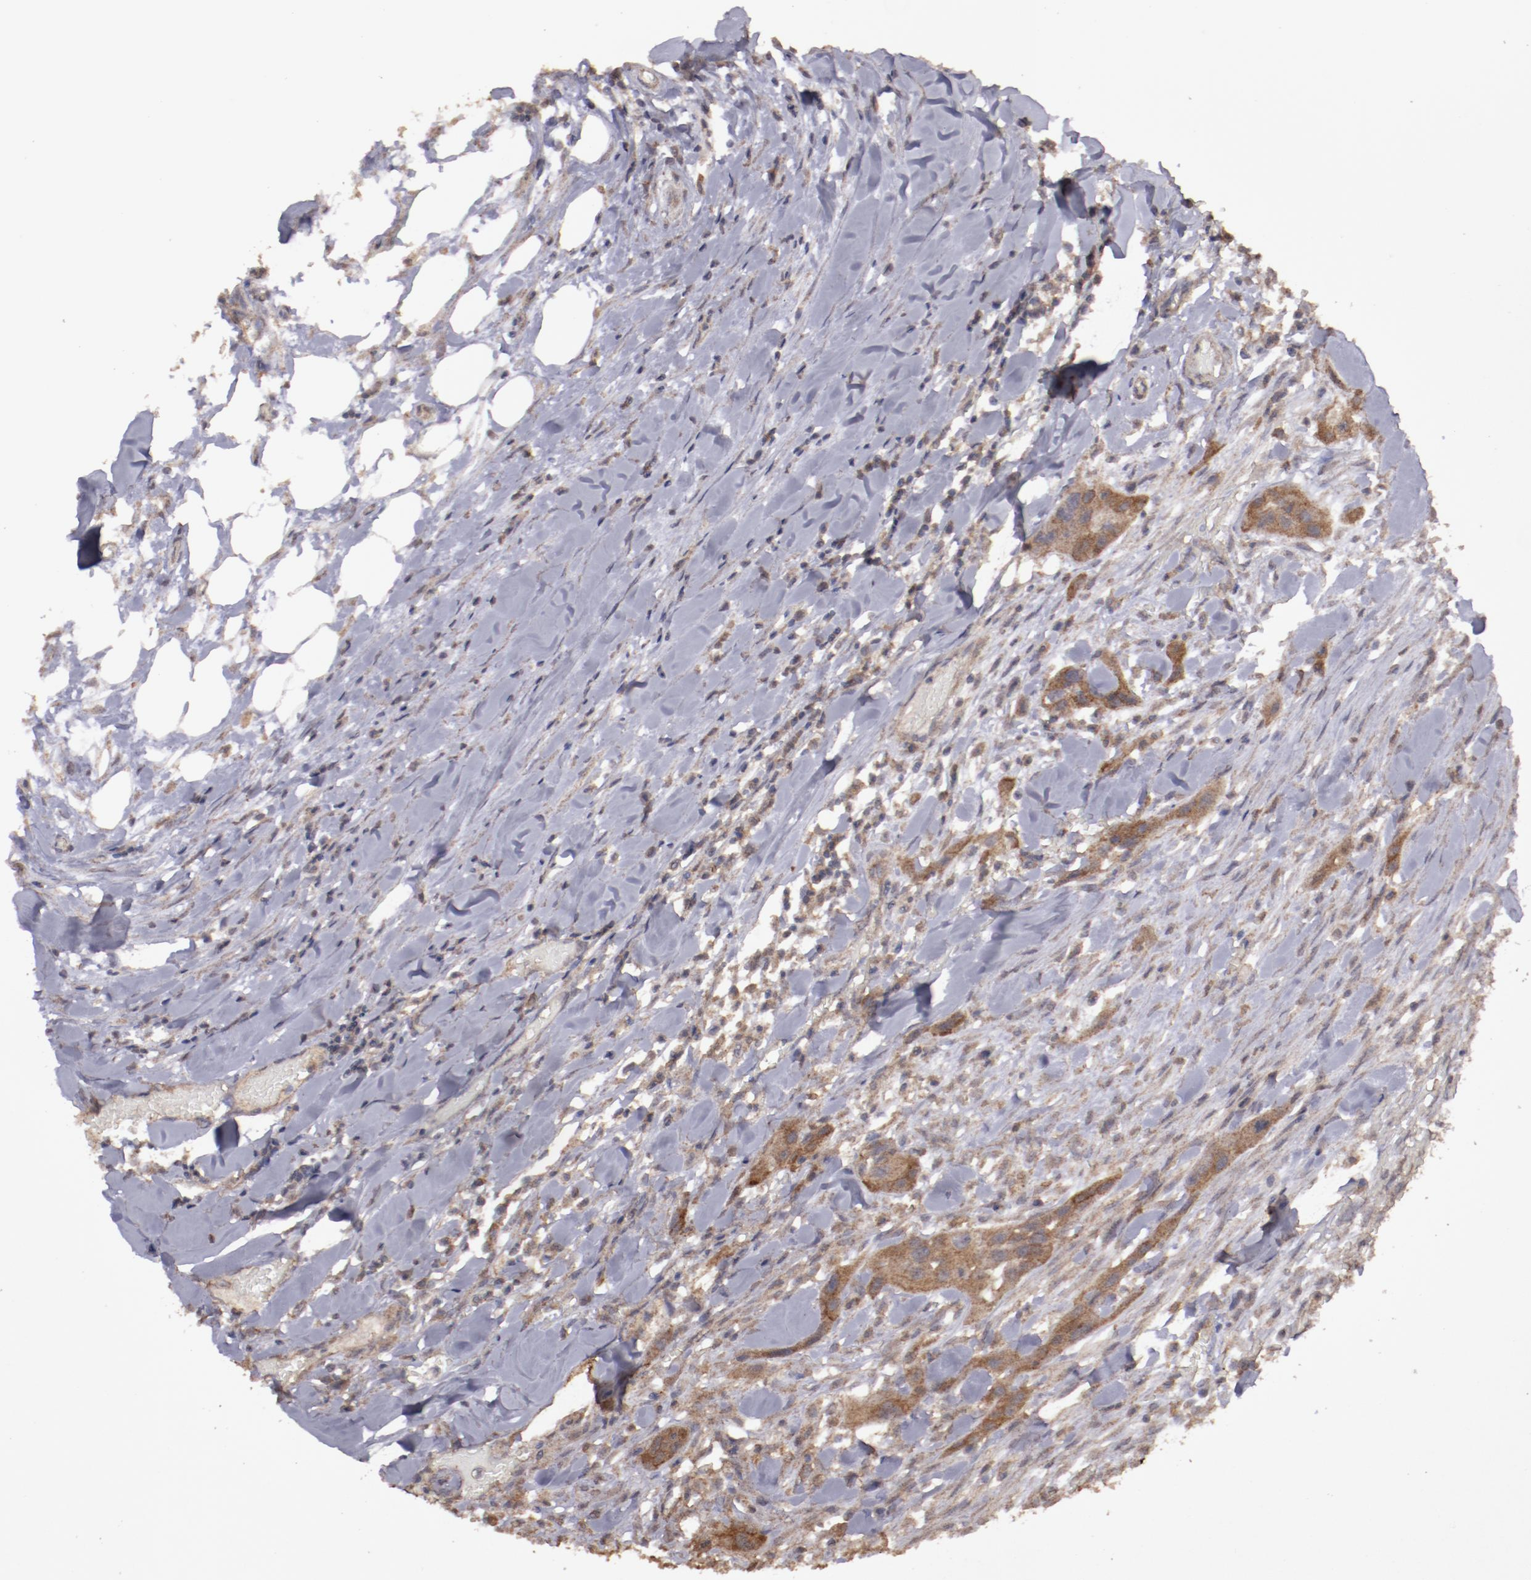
{"staining": {"intensity": "moderate", "quantity": "25%-75%", "location": "cytoplasmic/membranous"}, "tissue": "head and neck cancer", "cell_type": "Tumor cells", "image_type": "cancer", "snomed": [{"axis": "morphology", "description": "Neoplasm, malignant, NOS"}, {"axis": "topography", "description": "Salivary gland"}, {"axis": "topography", "description": "Head-Neck"}], "caption": "The photomicrograph exhibits immunohistochemical staining of head and neck cancer. There is moderate cytoplasmic/membranous positivity is seen in about 25%-75% of tumor cells.", "gene": "FAT1", "patient": {"sex": "male", "age": 43}}